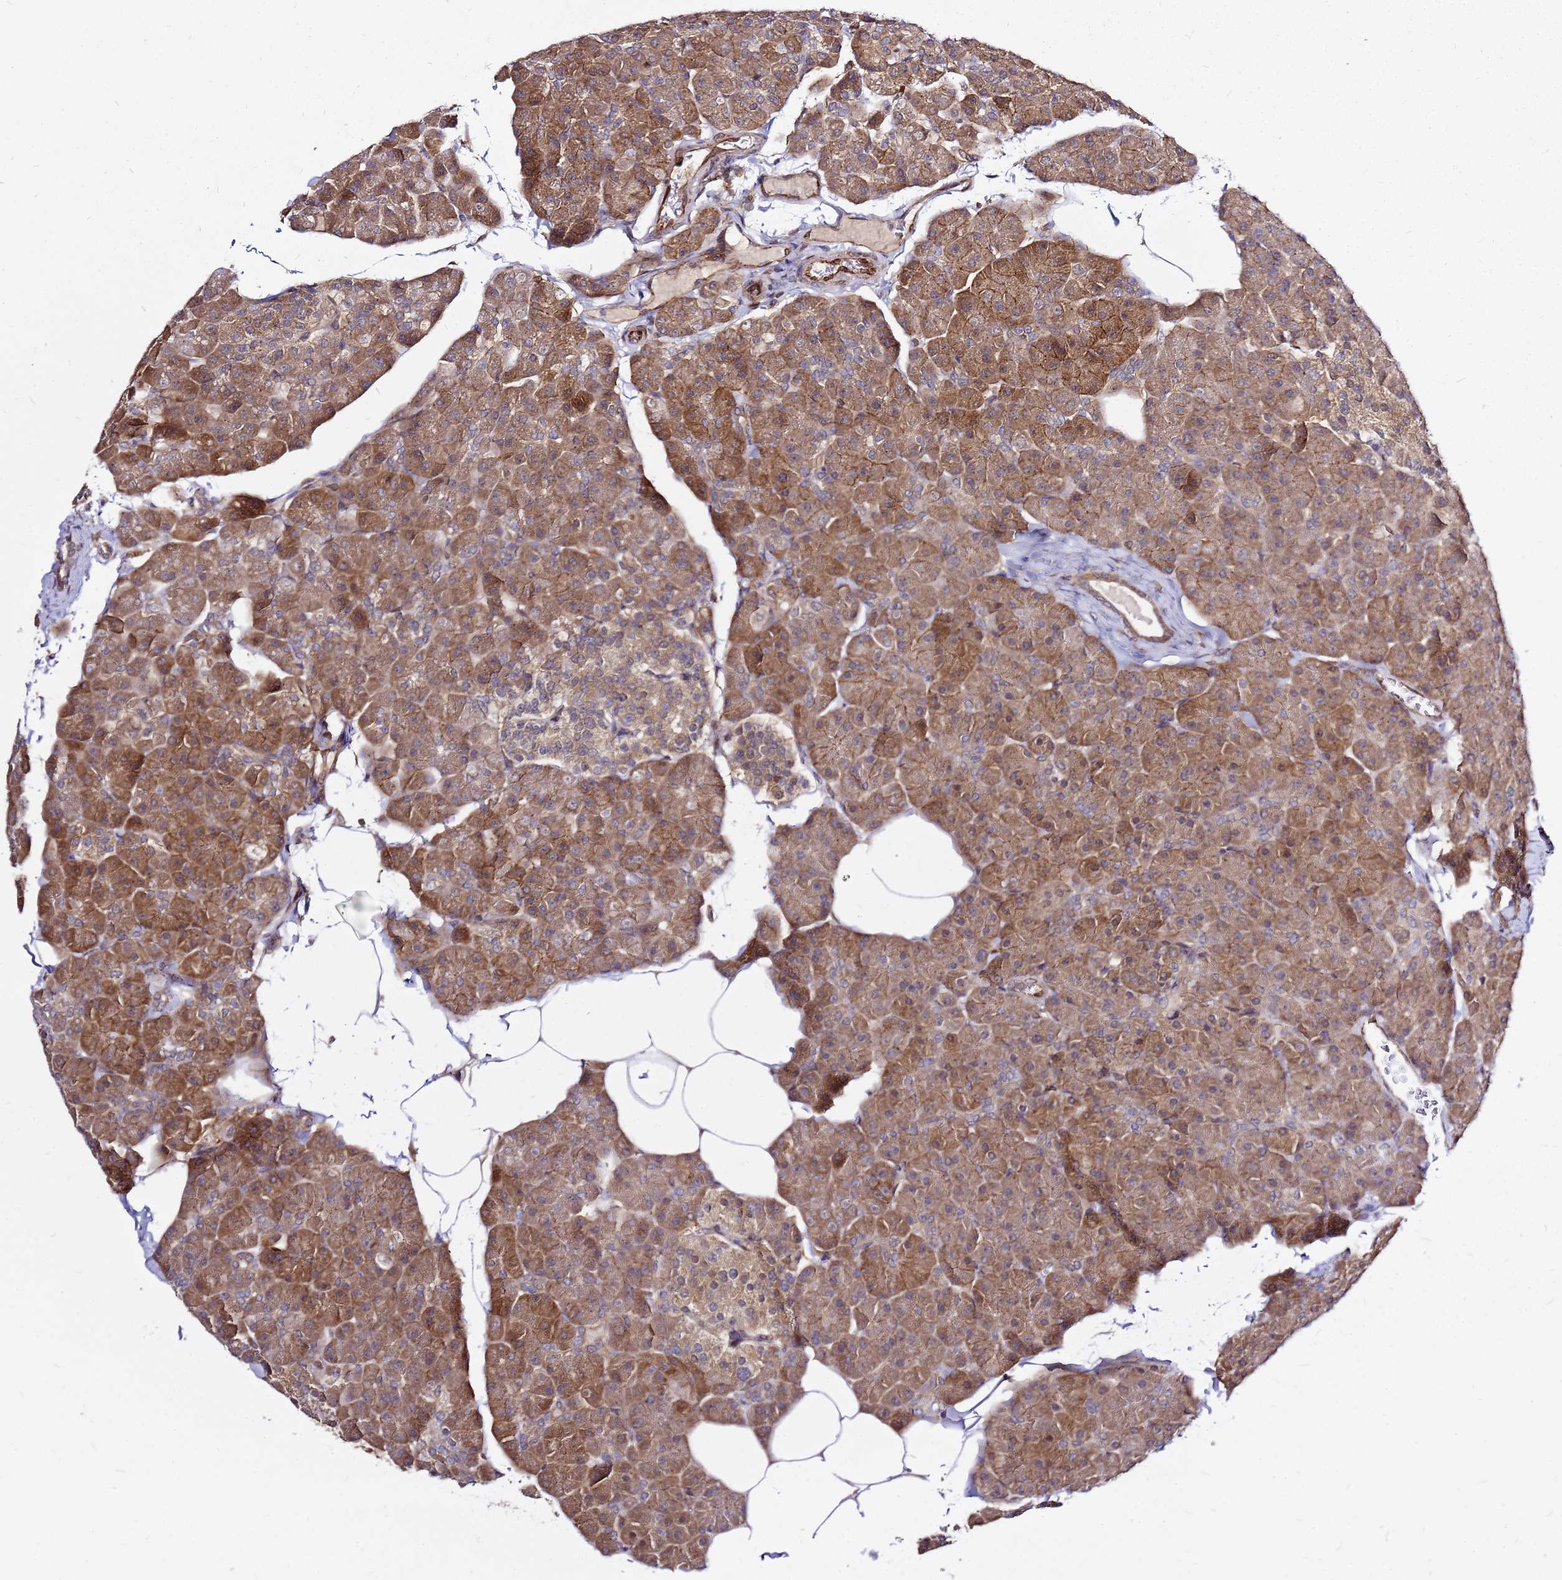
{"staining": {"intensity": "strong", "quantity": "25%-75%", "location": "cytoplasmic/membranous,nuclear"}, "tissue": "pancreas", "cell_type": "Exocrine glandular cells", "image_type": "normal", "snomed": [{"axis": "morphology", "description": "Normal tissue, NOS"}, {"axis": "topography", "description": "Pancreas"}], "caption": "The histopathology image exhibits a brown stain indicating the presence of a protein in the cytoplasmic/membranous,nuclear of exocrine glandular cells in pancreas.", "gene": "NUDT14", "patient": {"sex": "male", "age": 35}}